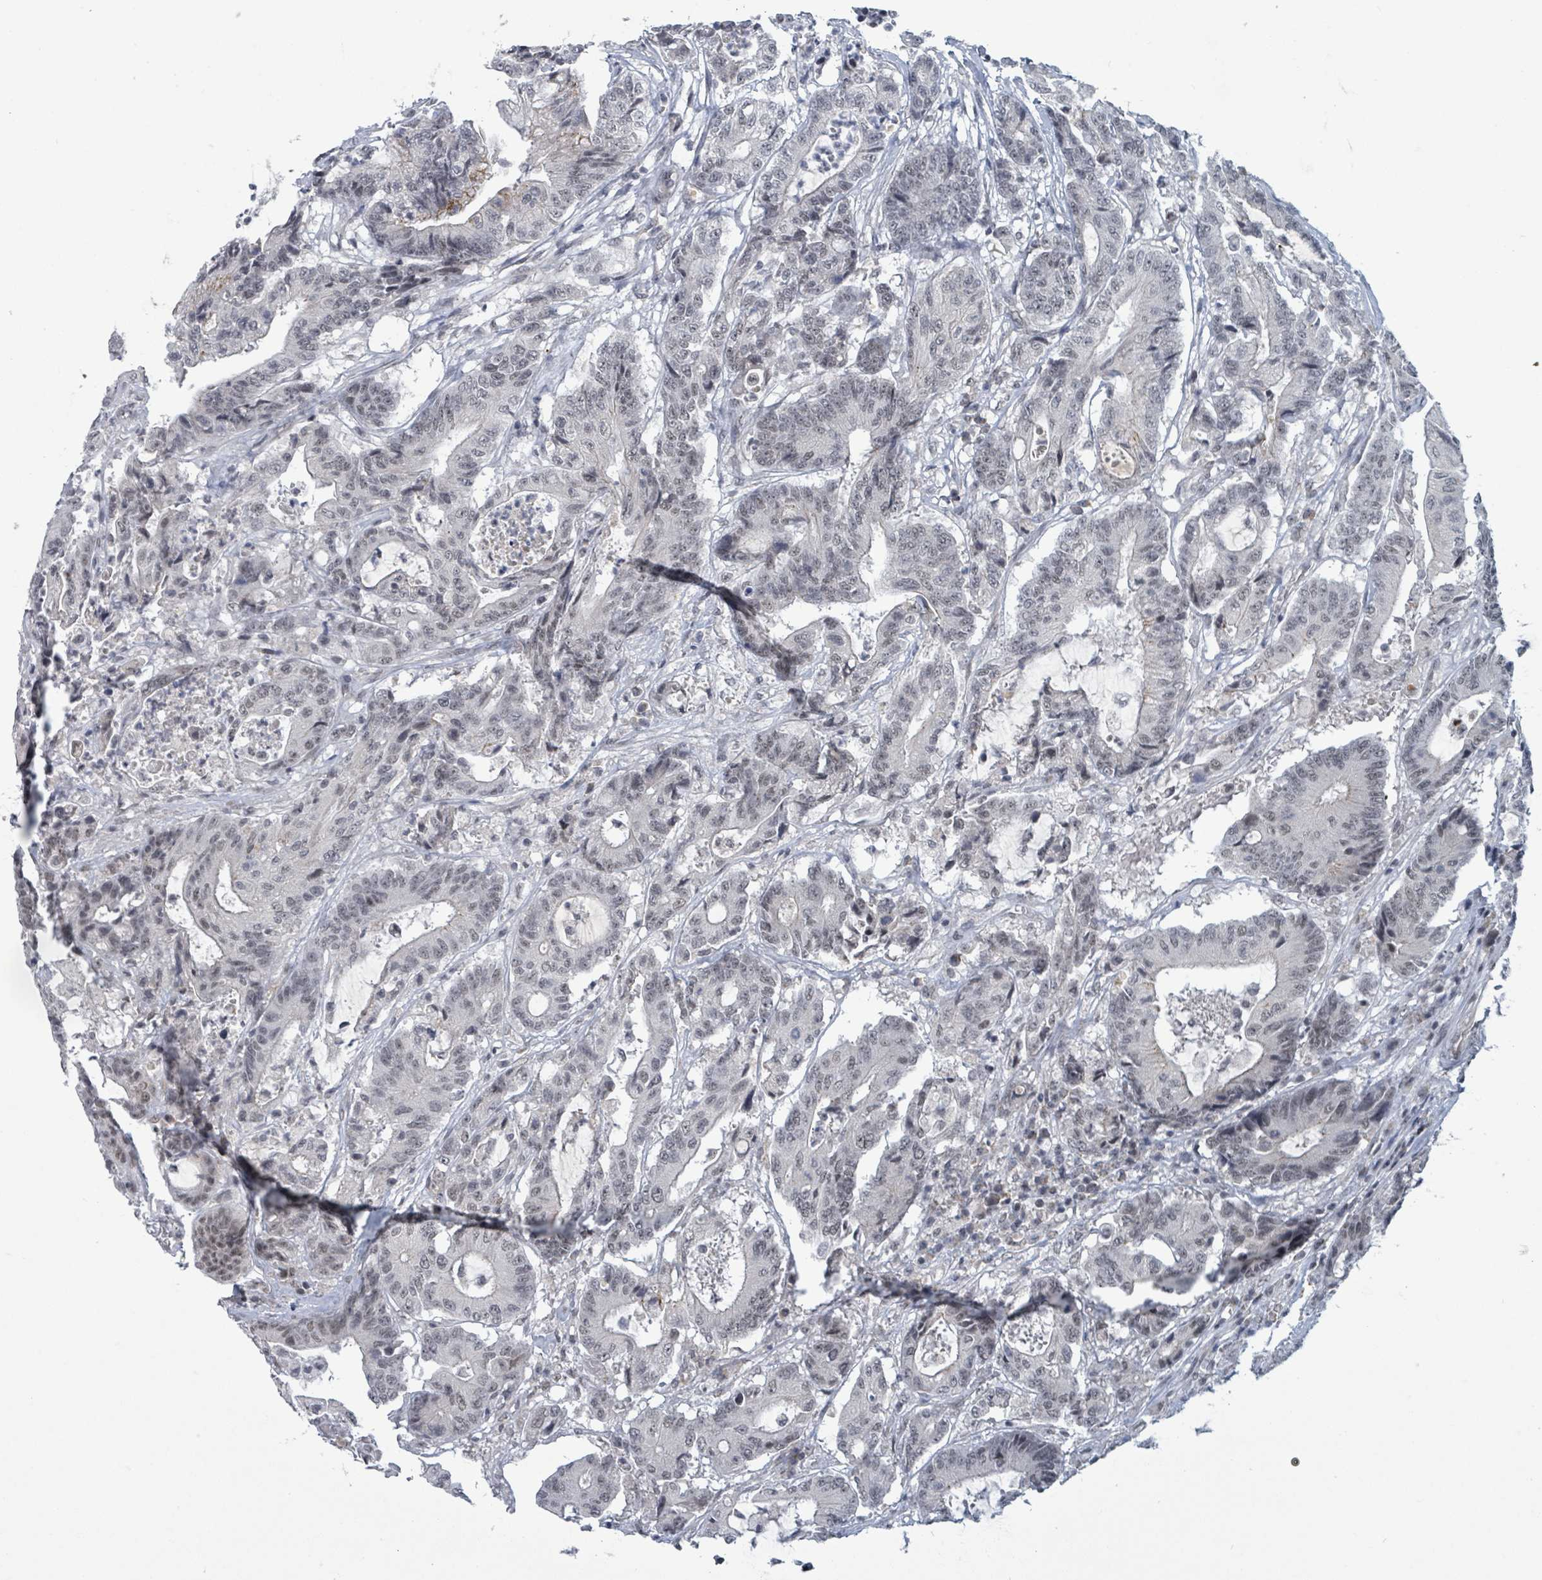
{"staining": {"intensity": "weak", "quantity": "<25%", "location": "nuclear"}, "tissue": "colorectal cancer", "cell_type": "Tumor cells", "image_type": "cancer", "snomed": [{"axis": "morphology", "description": "Adenocarcinoma, NOS"}, {"axis": "topography", "description": "Colon"}], "caption": "An image of colorectal cancer (adenocarcinoma) stained for a protein displays no brown staining in tumor cells. (DAB immunohistochemistry with hematoxylin counter stain).", "gene": "BANP", "patient": {"sex": "female", "age": 84}}